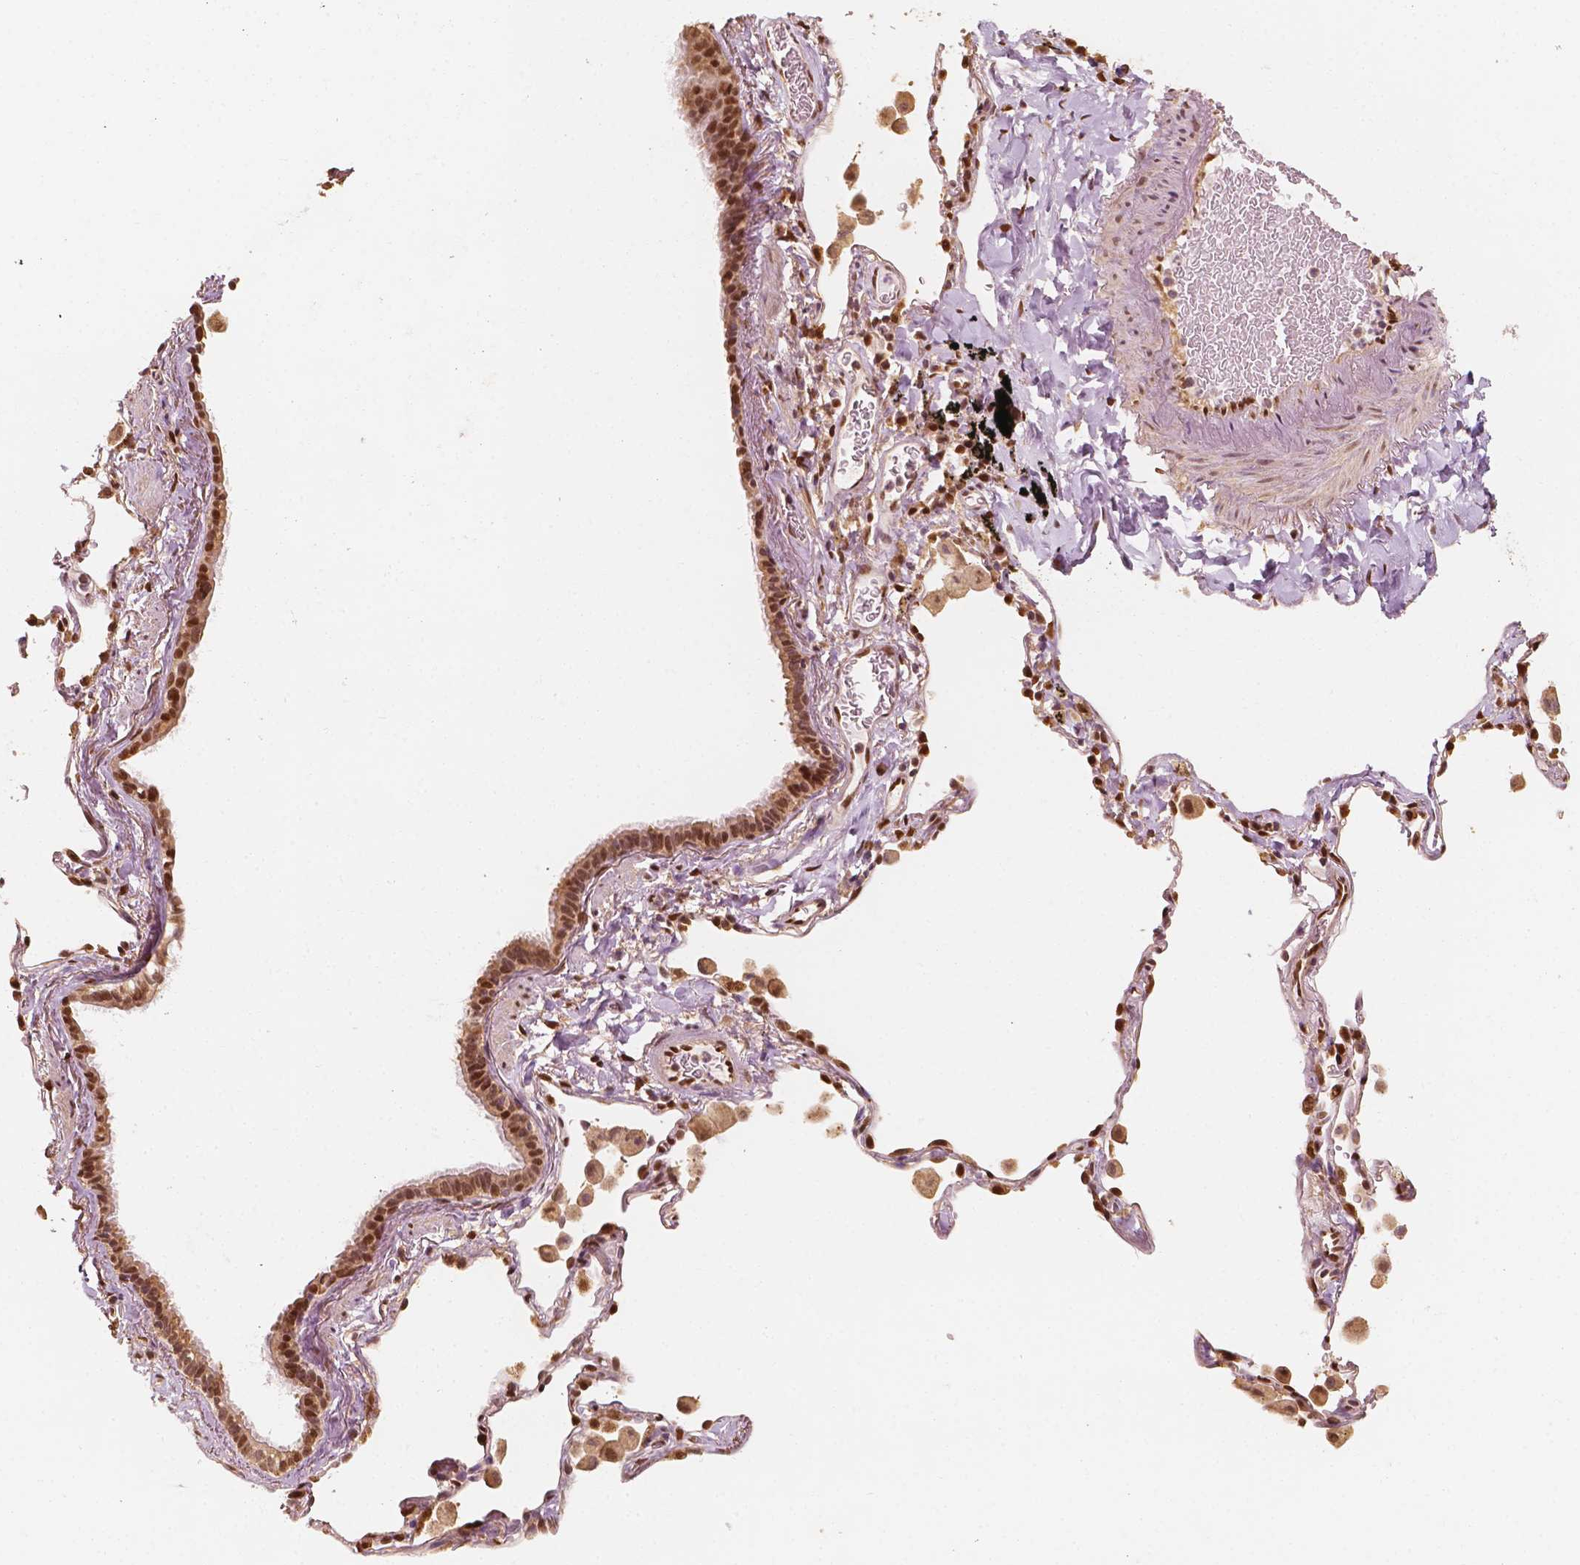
{"staining": {"intensity": "moderate", "quantity": ">75%", "location": "nuclear"}, "tissue": "bronchus", "cell_type": "Respiratory epithelial cells", "image_type": "normal", "snomed": [{"axis": "morphology", "description": "Normal tissue, NOS"}, {"axis": "topography", "description": "Bronchus"}, {"axis": "topography", "description": "Lung"}], "caption": "Immunohistochemistry of benign human bronchus exhibits medium levels of moderate nuclear expression in about >75% of respiratory epithelial cells. The staining was performed using DAB (3,3'-diaminobenzidine) to visualize the protein expression in brown, while the nuclei were stained in blue with hematoxylin (Magnification: 20x).", "gene": "TBC1D17", "patient": {"sex": "male", "age": 54}}